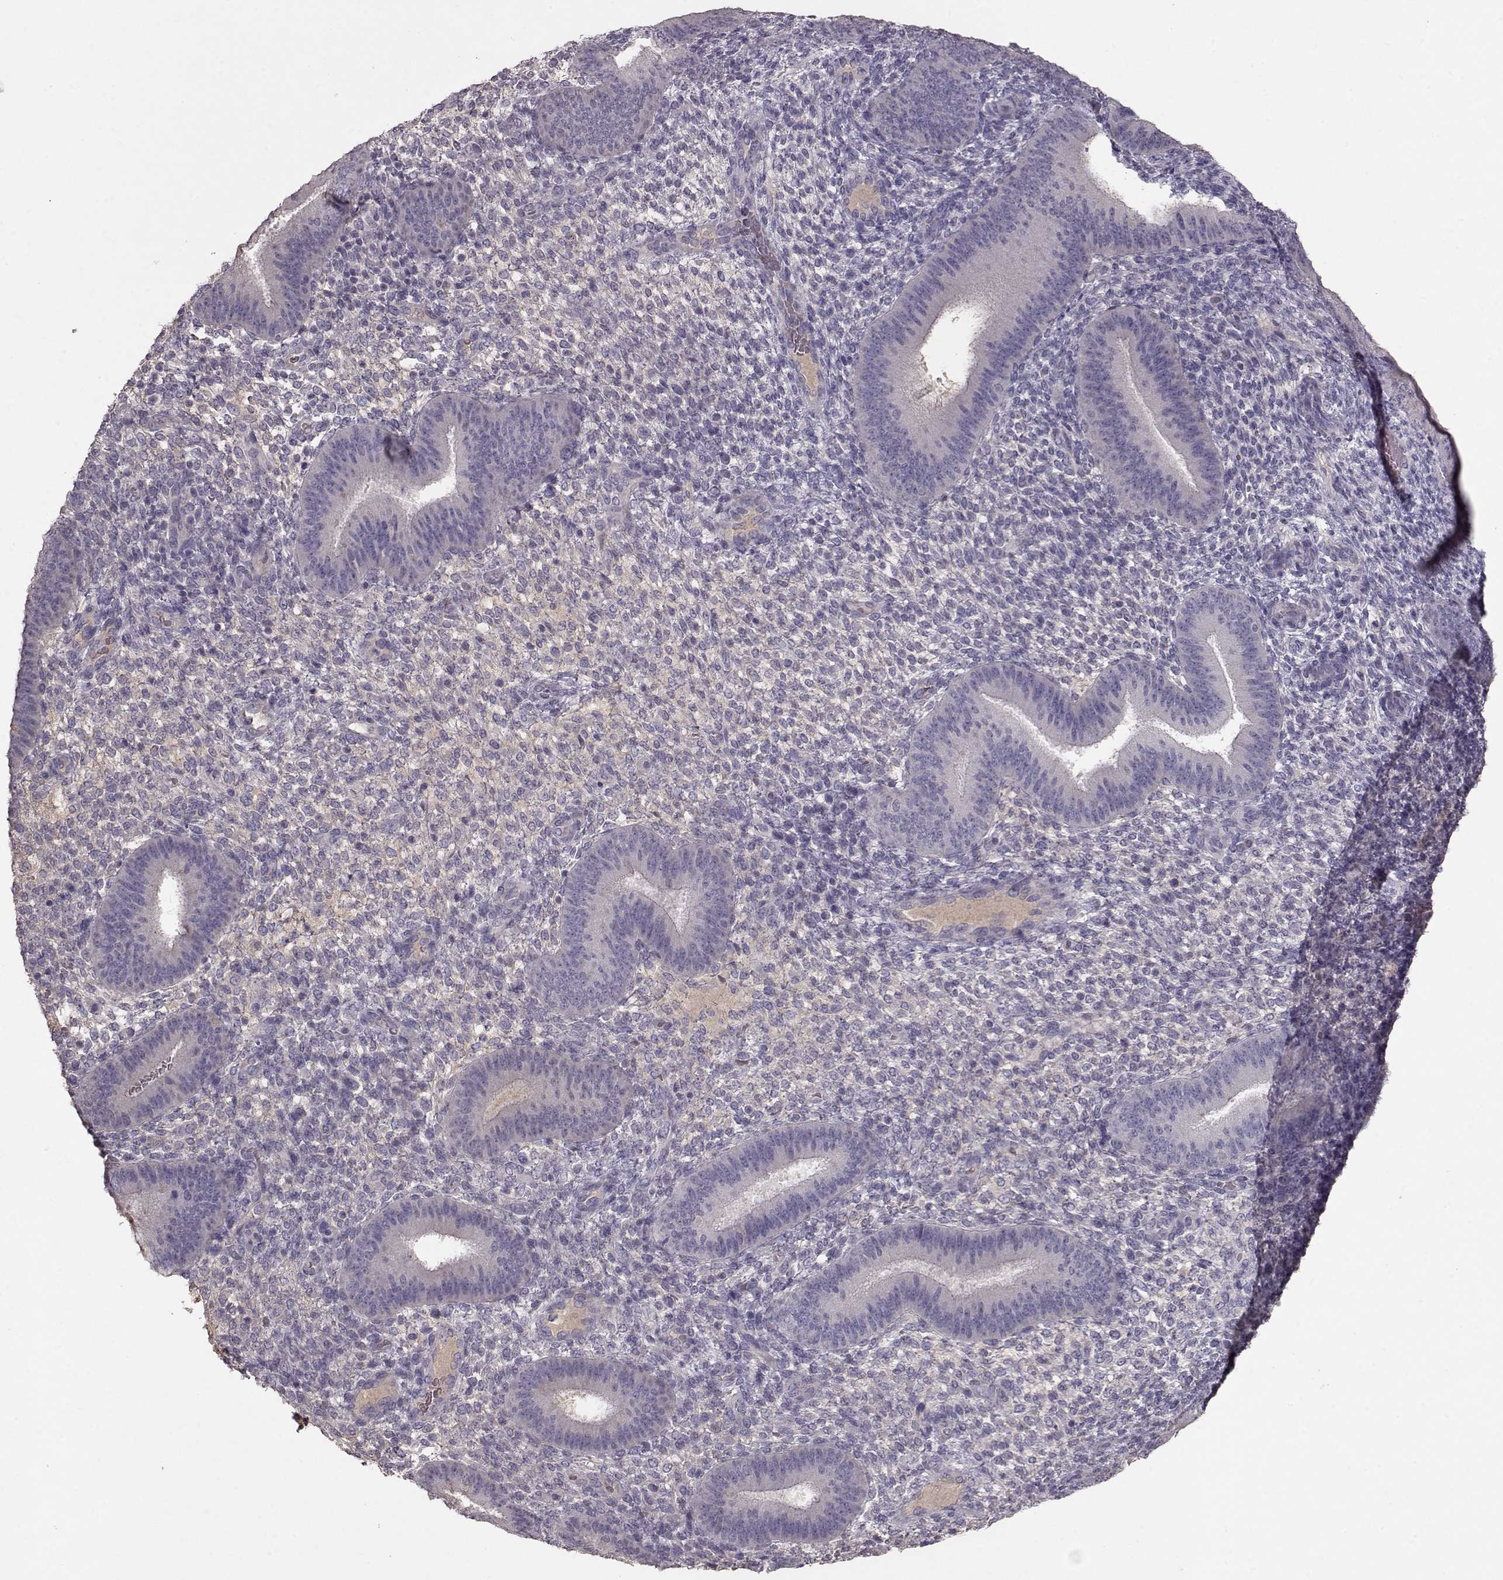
{"staining": {"intensity": "negative", "quantity": "none", "location": "none"}, "tissue": "endometrium", "cell_type": "Cells in endometrial stroma", "image_type": "normal", "snomed": [{"axis": "morphology", "description": "Normal tissue, NOS"}, {"axis": "topography", "description": "Endometrium"}], "caption": "This micrograph is of unremarkable endometrium stained with immunohistochemistry to label a protein in brown with the nuclei are counter-stained blue. There is no positivity in cells in endometrial stroma.", "gene": "PMCH", "patient": {"sex": "female", "age": 39}}